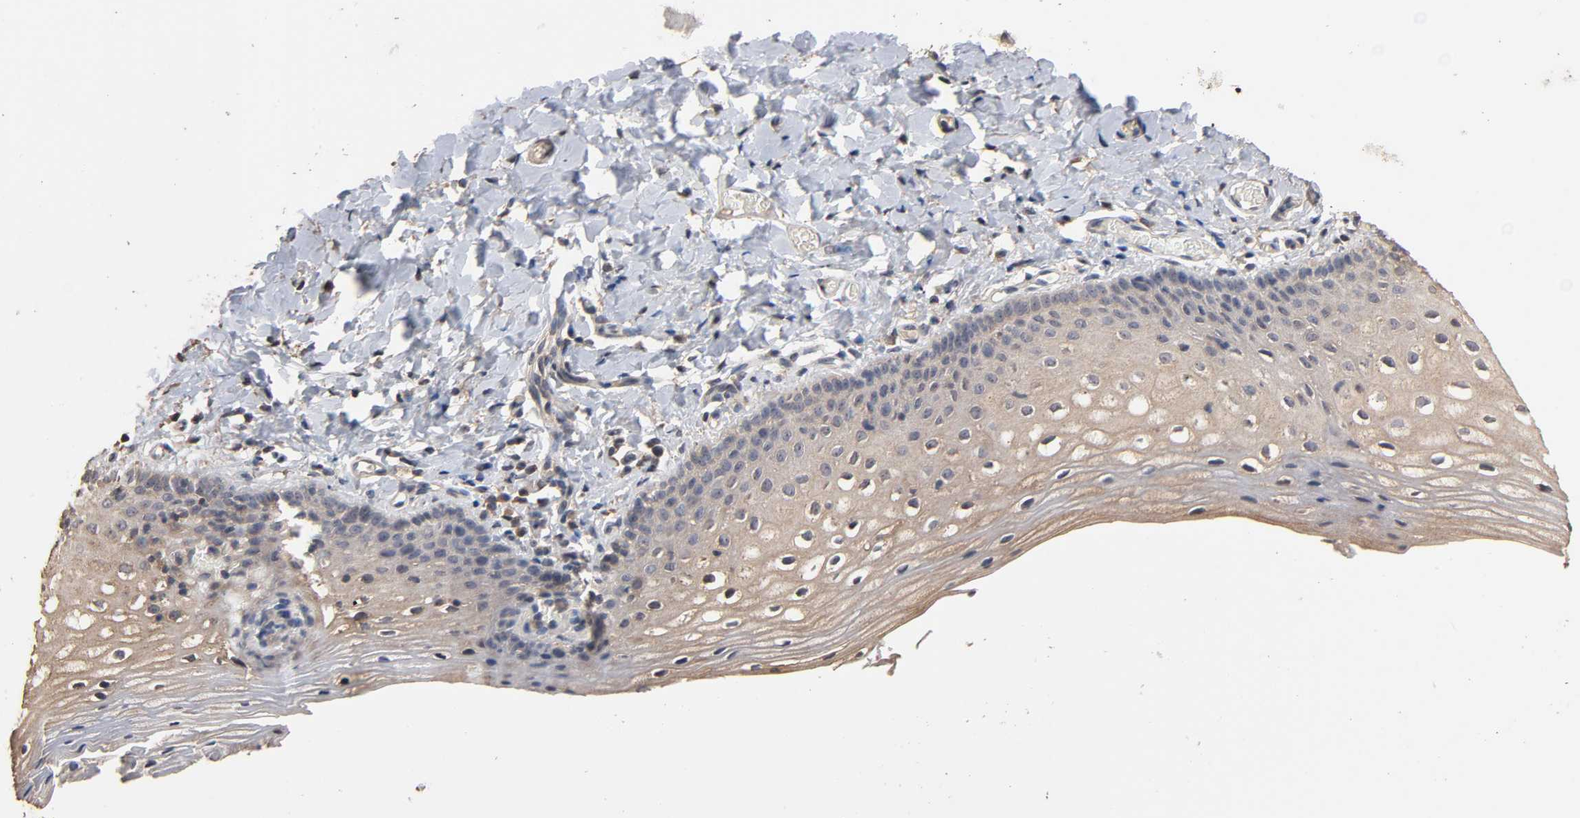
{"staining": {"intensity": "weak", "quantity": ">75%", "location": "cytoplasmic/membranous"}, "tissue": "vagina", "cell_type": "Squamous epithelial cells", "image_type": "normal", "snomed": [{"axis": "morphology", "description": "Normal tissue, NOS"}, {"axis": "topography", "description": "Vagina"}], "caption": "Protein staining of benign vagina shows weak cytoplasmic/membranous staining in about >75% of squamous epithelial cells.", "gene": "ARHGEF7", "patient": {"sex": "female", "age": 55}}